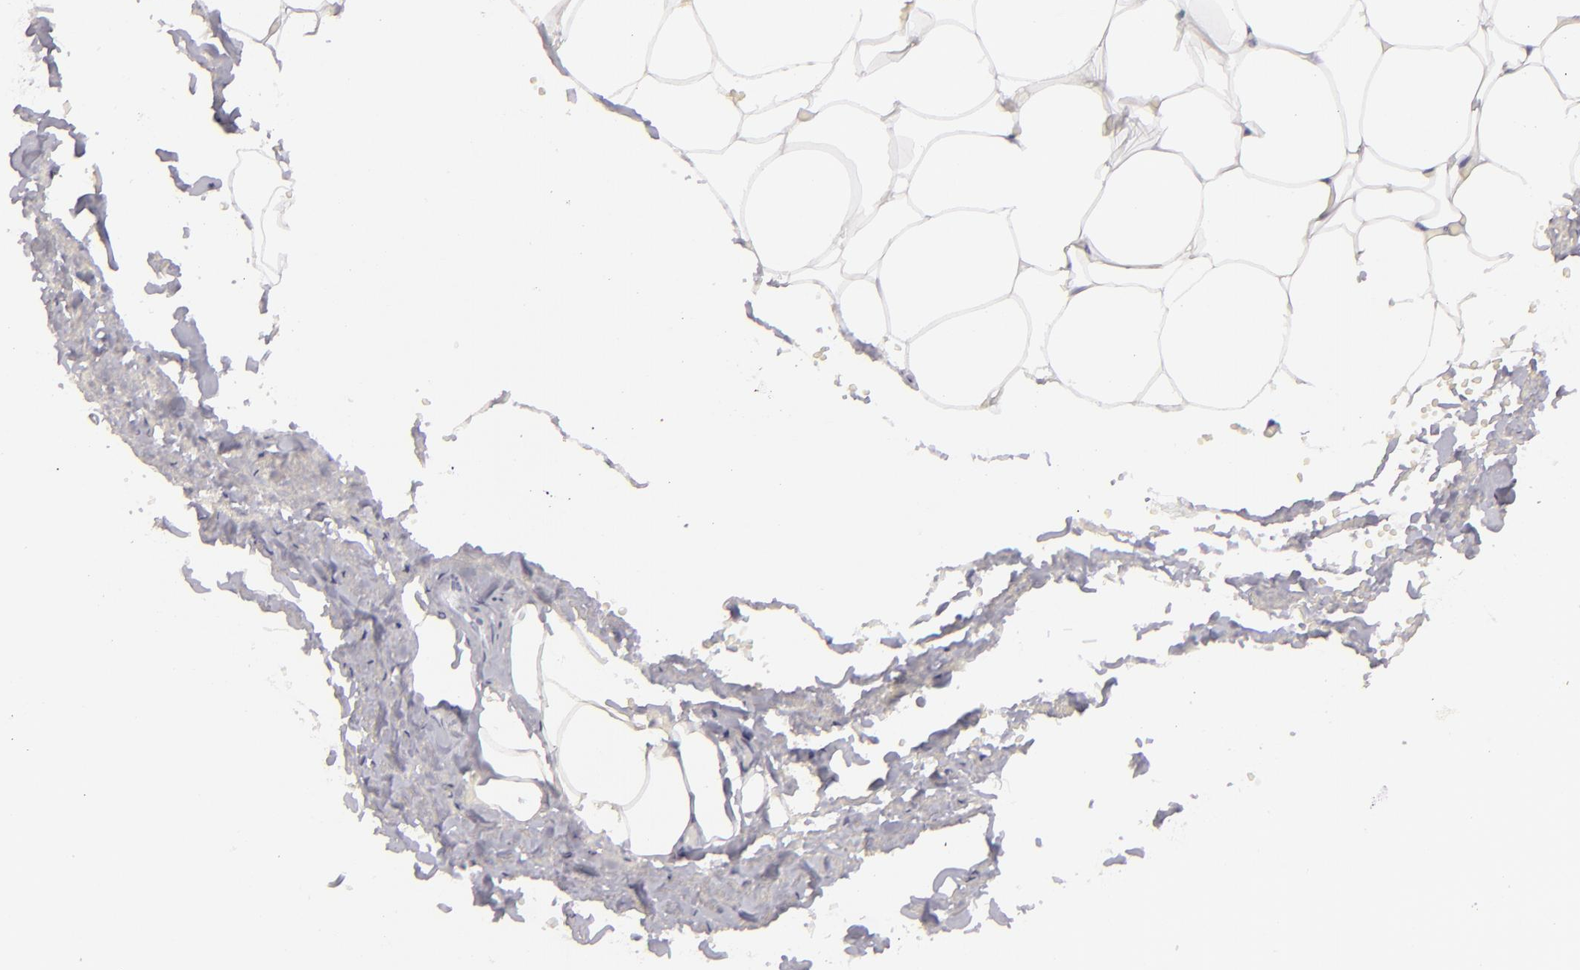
{"staining": {"intensity": "negative", "quantity": "none", "location": "none"}, "tissue": "adipose tissue", "cell_type": "Adipocytes", "image_type": "normal", "snomed": [{"axis": "morphology", "description": "Normal tissue, NOS"}, {"axis": "topography", "description": "Soft tissue"}, {"axis": "topography", "description": "Peripheral nerve tissue"}], "caption": "Protein analysis of benign adipose tissue displays no significant expression in adipocytes.", "gene": "FLG", "patient": {"sex": "female", "age": 68}}